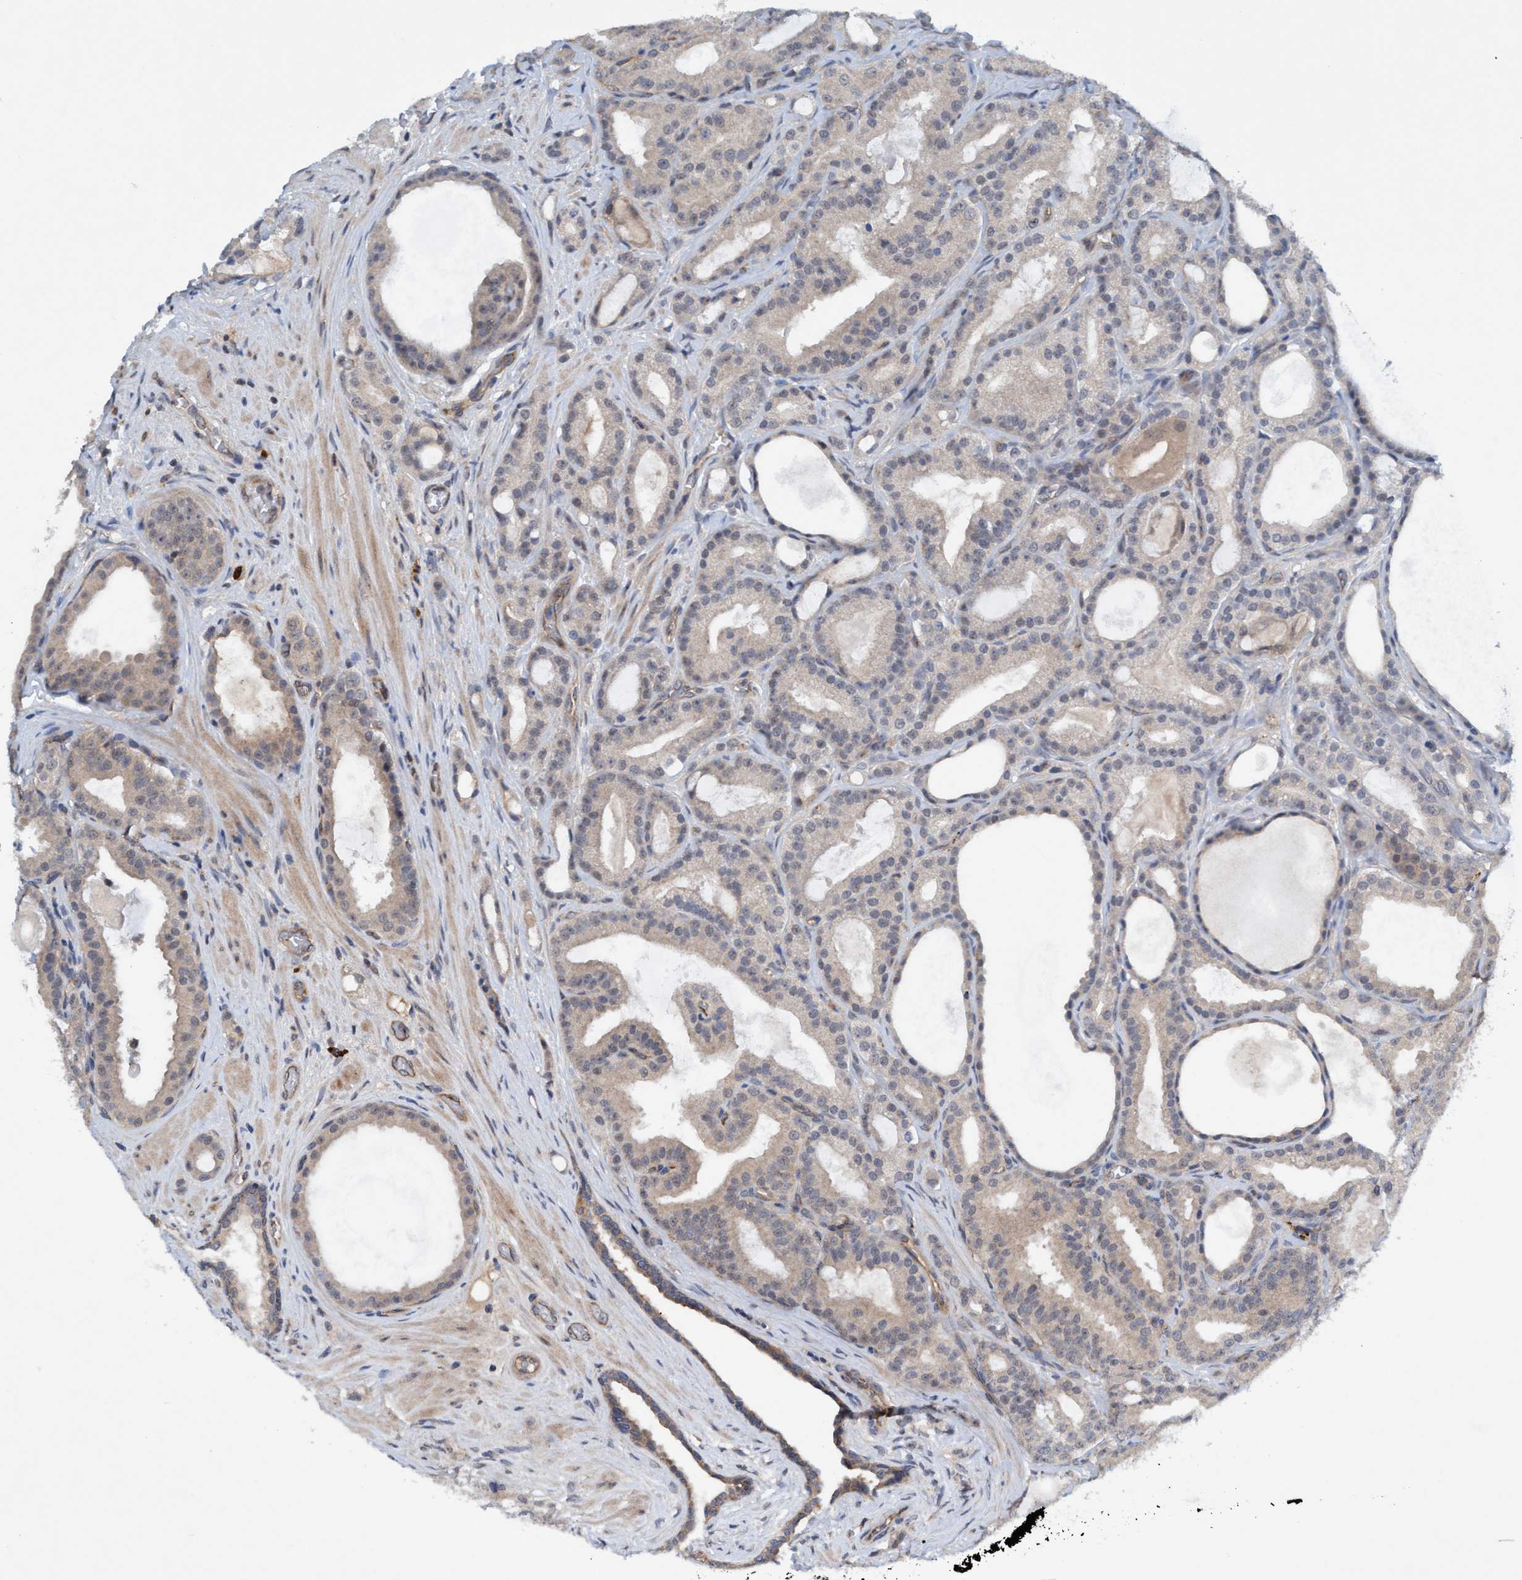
{"staining": {"intensity": "weak", "quantity": "25%-75%", "location": "cytoplasmic/membranous"}, "tissue": "prostate cancer", "cell_type": "Tumor cells", "image_type": "cancer", "snomed": [{"axis": "morphology", "description": "Adenocarcinoma, High grade"}, {"axis": "topography", "description": "Prostate"}], "caption": "Protein expression analysis of human prostate cancer reveals weak cytoplasmic/membranous staining in approximately 25%-75% of tumor cells.", "gene": "TRIM65", "patient": {"sex": "male", "age": 60}}